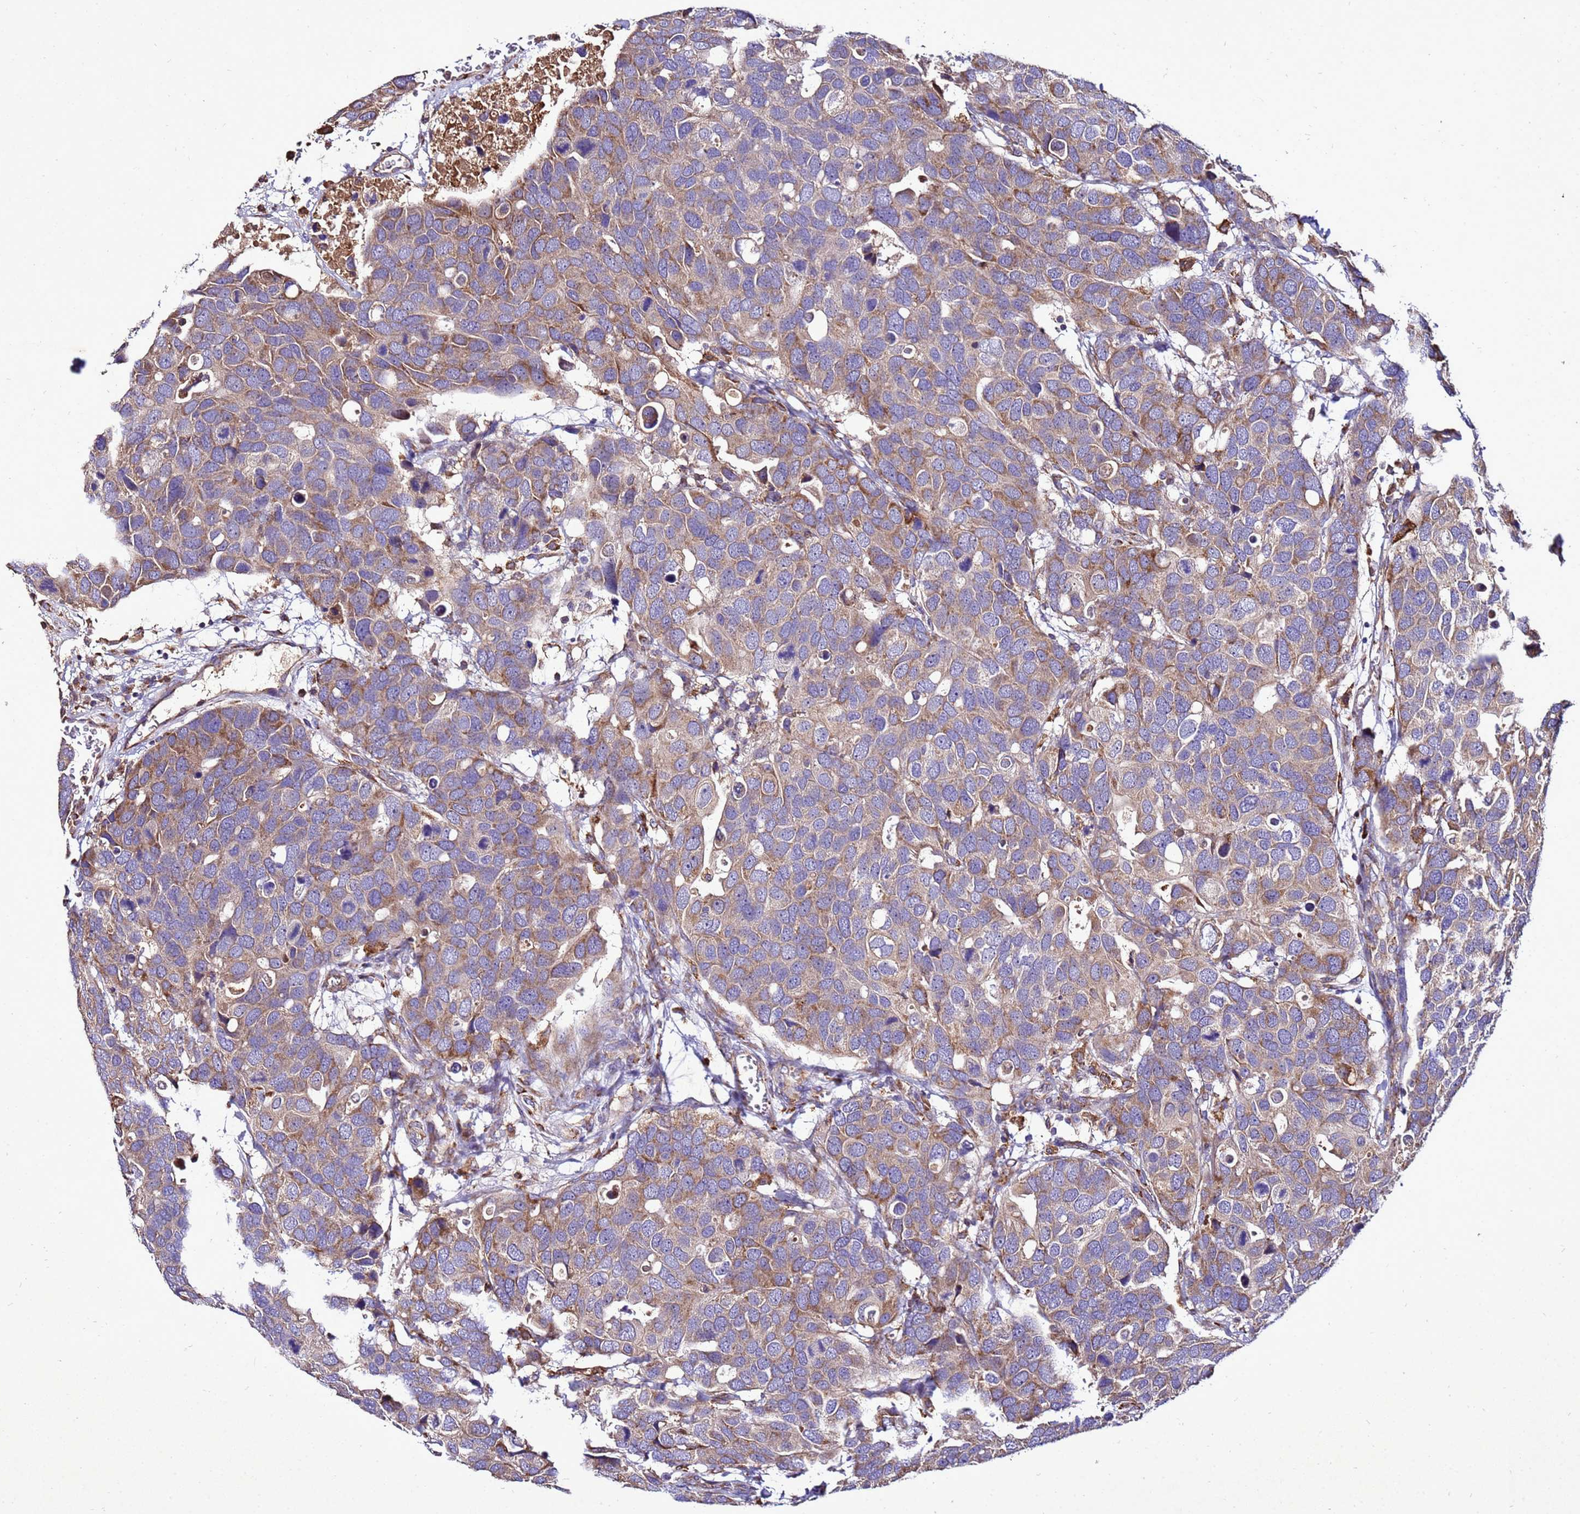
{"staining": {"intensity": "moderate", "quantity": "<25%", "location": "cytoplasmic/membranous"}, "tissue": "breast cancer", "cell_type": "Tumor cells", "image_type": "cancer", "snomed": [{"axis": "morphology", "description": "Duct carcinoma"}, {"axis": "topography", "description": "Breast"}], "caption": "IHC of breast cancer (intraductal carcinoma) reveals low levels of moderate cytoplasmic/membranous expression in about <25% of tumor cells.", "gene": "ANTKMT", "patient": {"sex": "female", "age": 83}}